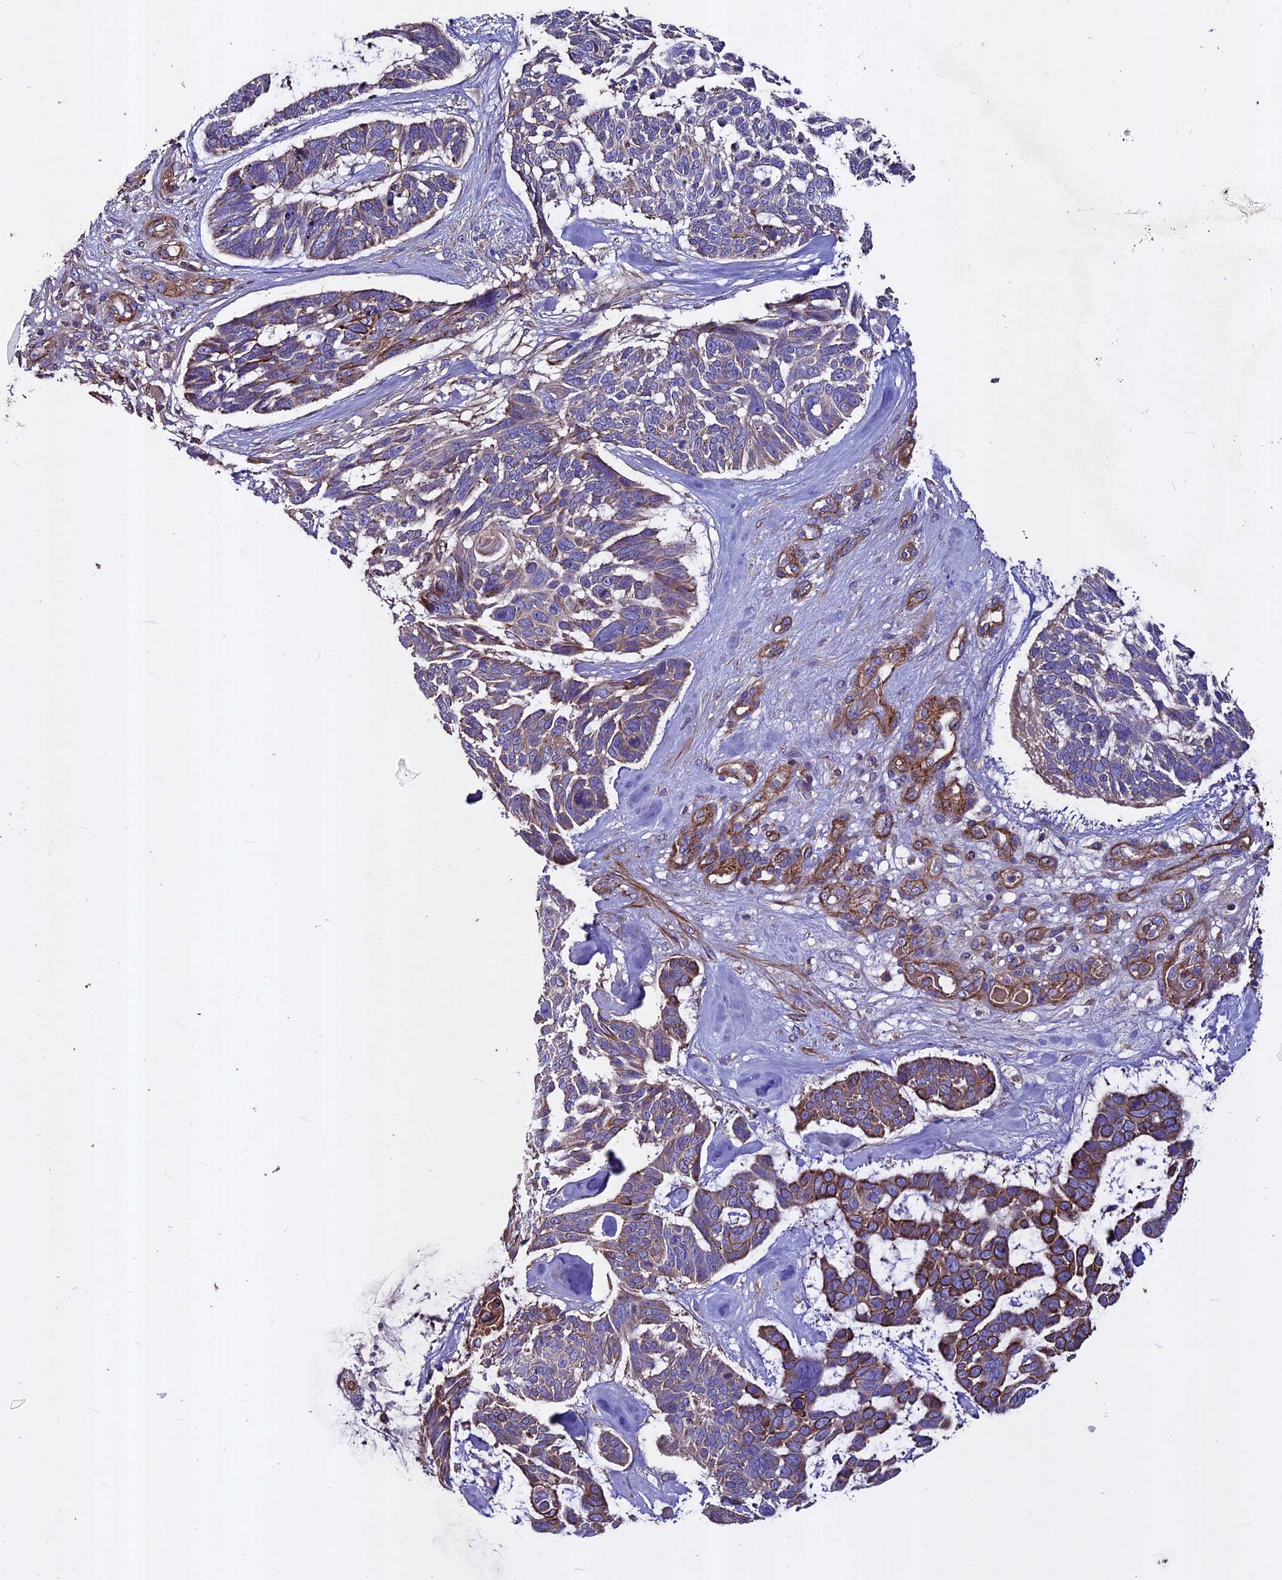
{"staining": {"intensity": "moderate", "quantity": "<25%", "location": "cytoplasmic/membranous"}, "tissue": "skin cancer", "cell_type": "Tumor cells", "image_type": "cancer", "snomed": [{"axis": "morphology", "description": "Basal cell carcinoma"}, {"axis": "topography", "description": "Skin"}], "caption": "This is a photomicrograph of immunohistochemistry staining of skin cancer, which shows moderate expression in the cytoplasmic/membranous of tumor cells.", "gene": "EVA1B", "patient": {"sex": "male", "age": 88}}